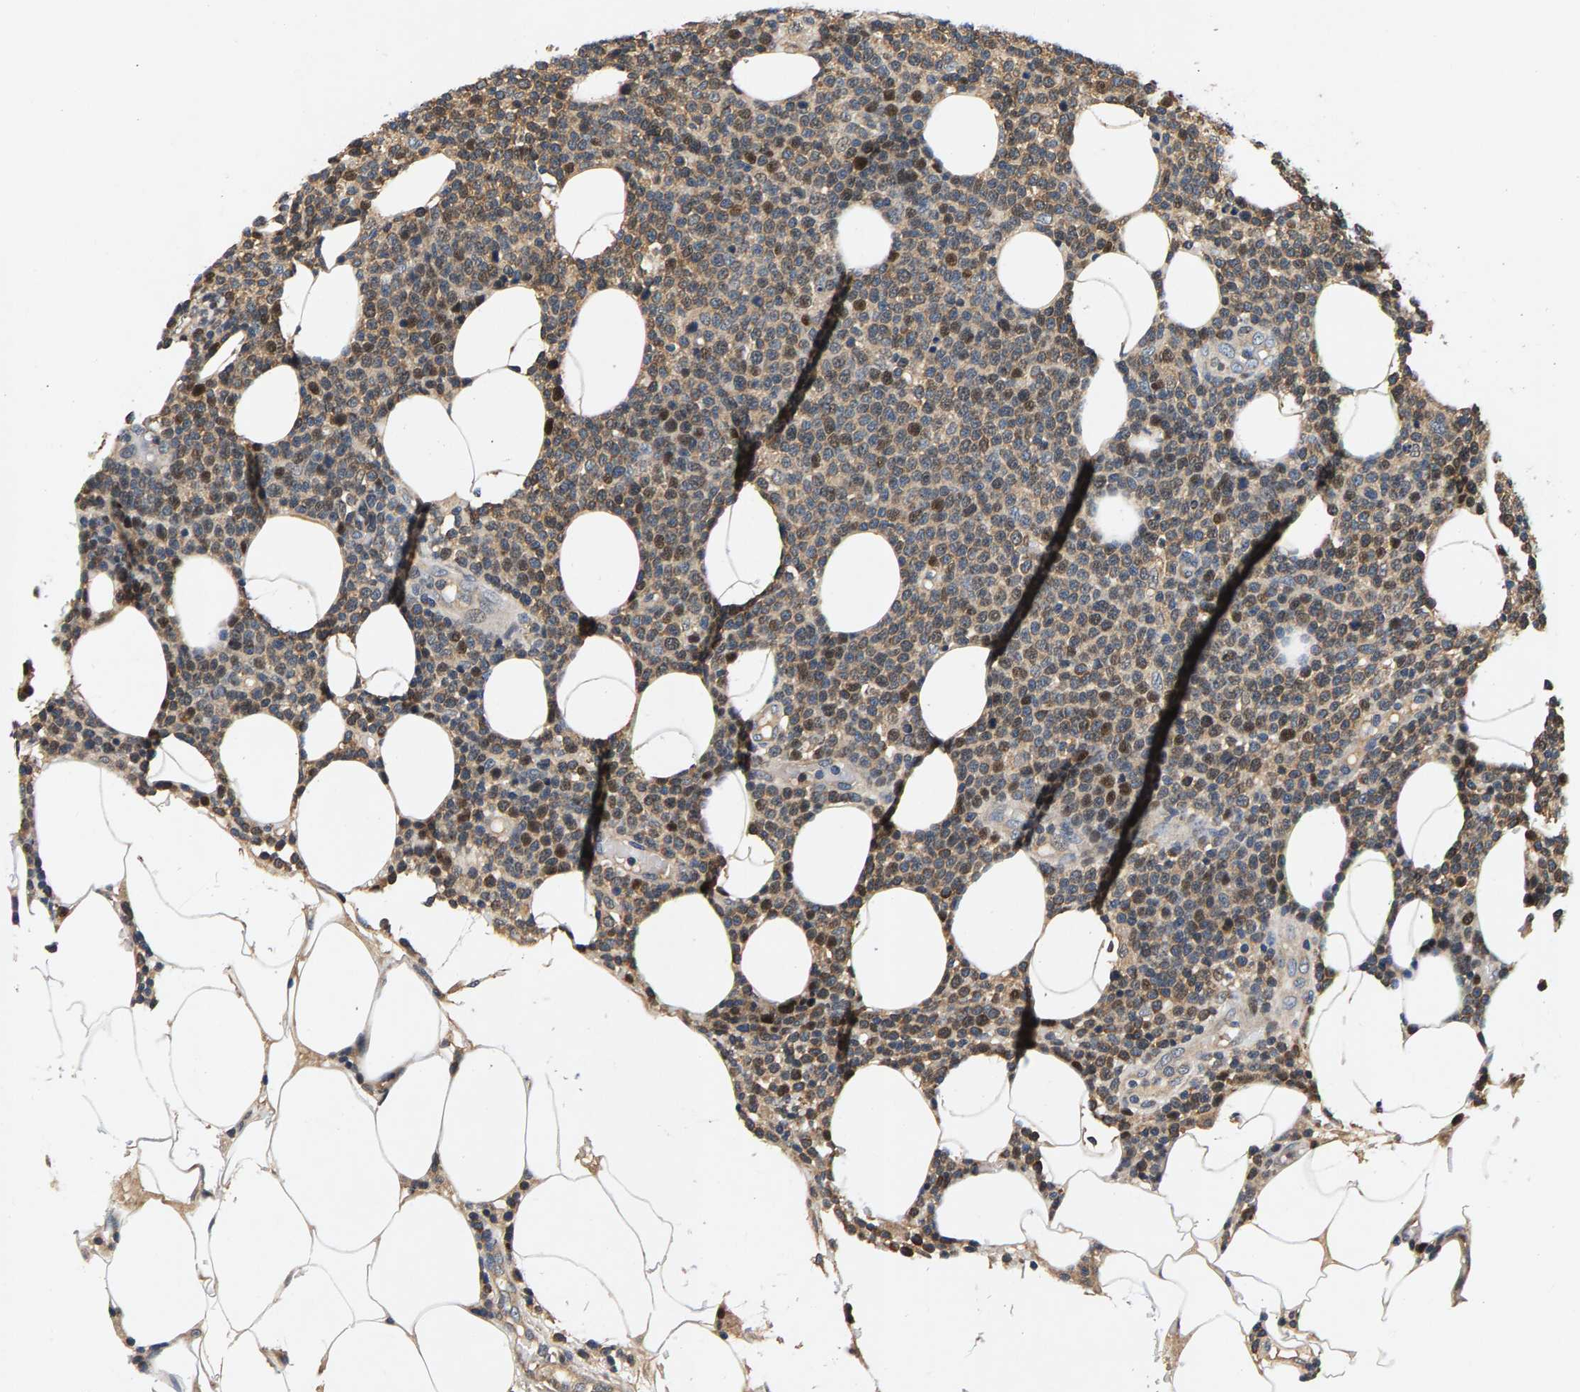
{"staining": {"intensity": "weak", "quantity": "25%-75%", "location": "nuclear"}, "tissue": "lymphoma", "cell_type": "Tumor cells", "image_type": "cancer", "snomed": [{"axis": "morphology", "description": "Malignant lymphoma, non-Hodgkin's type, High grade"}, {"axis": "topography", "description": "Lymph node"}], "caption": "High-magnification brightfield microscopy of lymphoma stained with DAB (3,3'-diaminobenzidine) (brown) and counterstained with hematoxylin (blue). tumor cells exhibit weak nuclear staining is seen in approximately25%-75% of cells.", "gene": "FAM78A", "patient": {"sex": "male", "age": 61}}